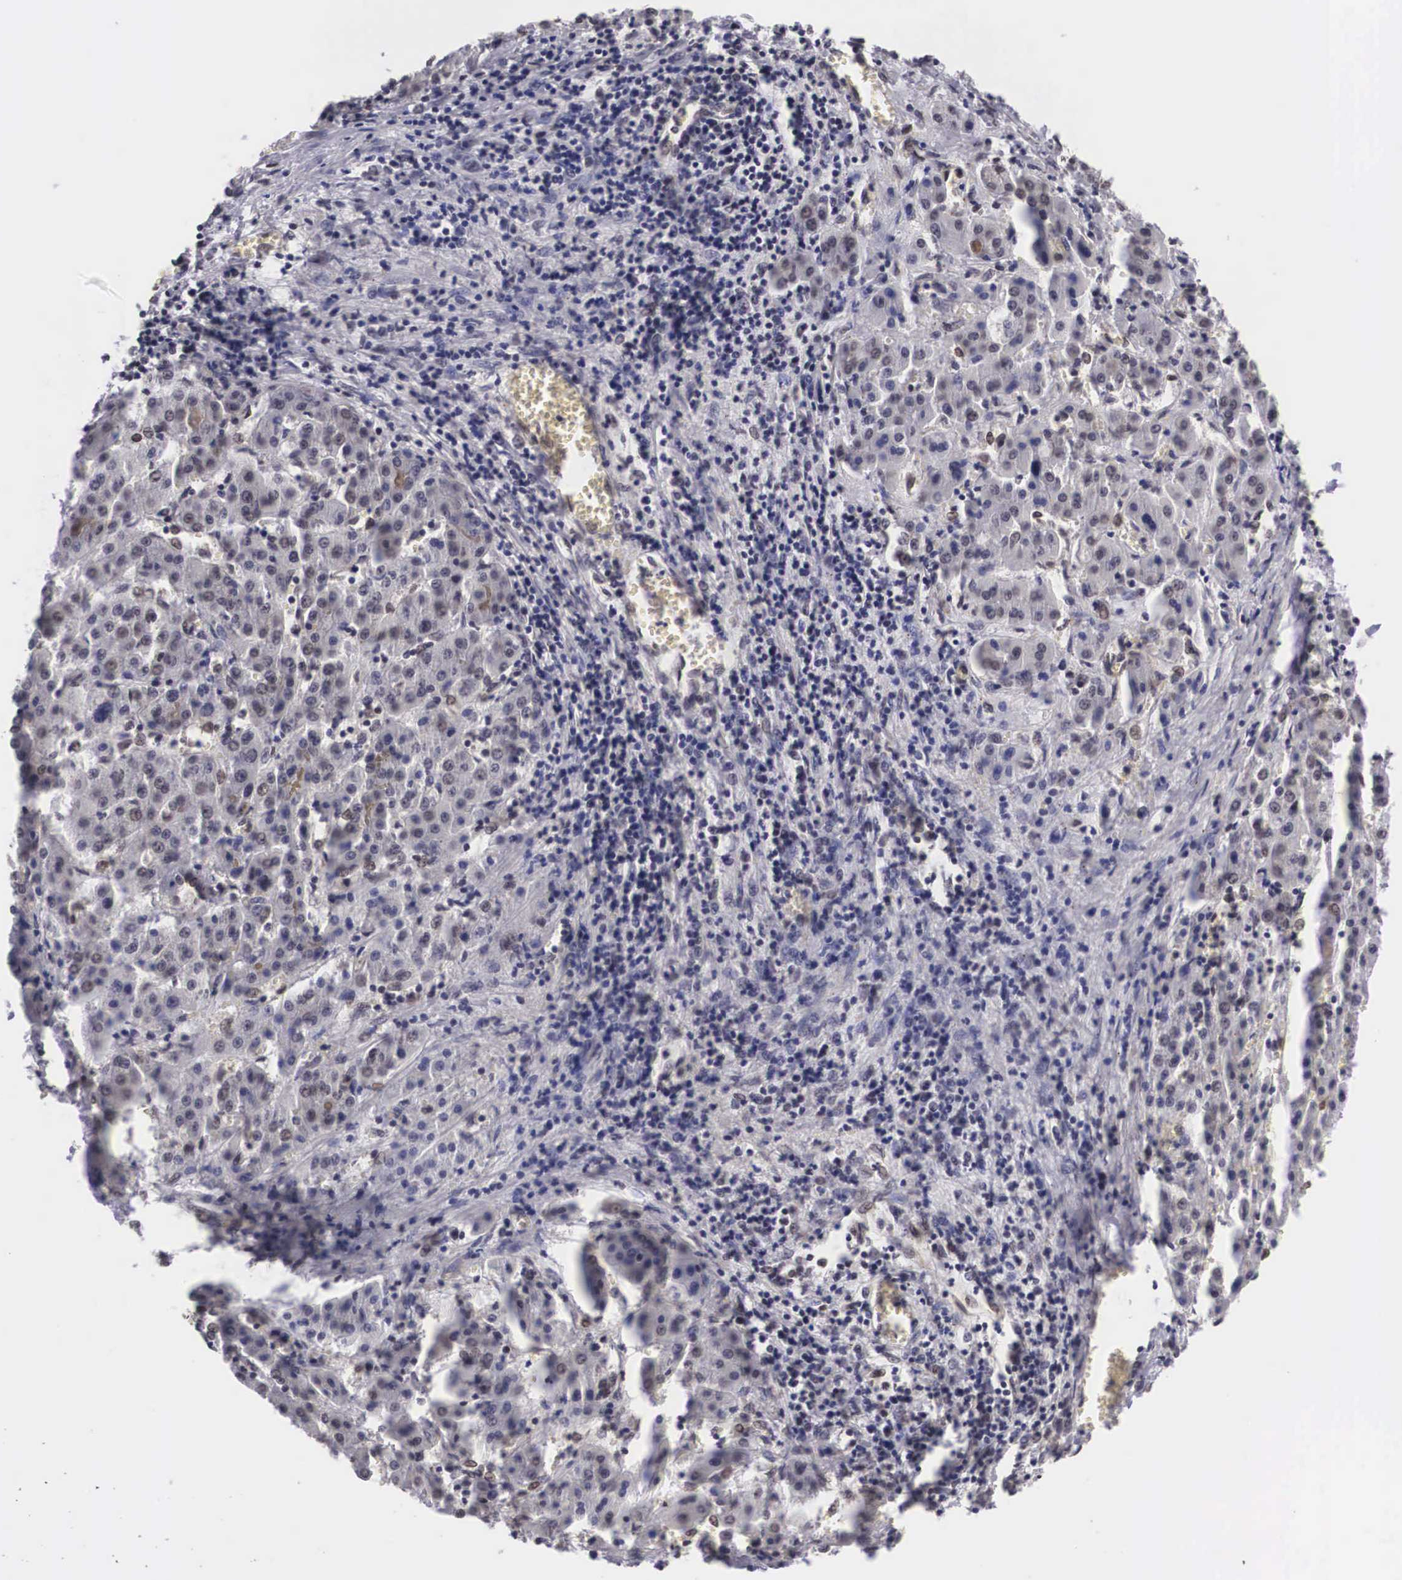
{"staining": {"intensity": "negative", "quantity": "none", "location": "none"}, "tissue": "liver cancer", "cell_type": "Tumor cells", "image_type": "cancer", "snomed": [{"axis": "morphology", "description": "Carcinoma, Hepatocellular, NOS"}, {"axis": "topography", "description": "Liver"}], "caption": "Human liver cancer stained for a protein using immunohistochemistry (IHC) exhibits no staining in tumor cells.", "gene": "OTX2", "patient": {"sex": "male", "age": 24}}